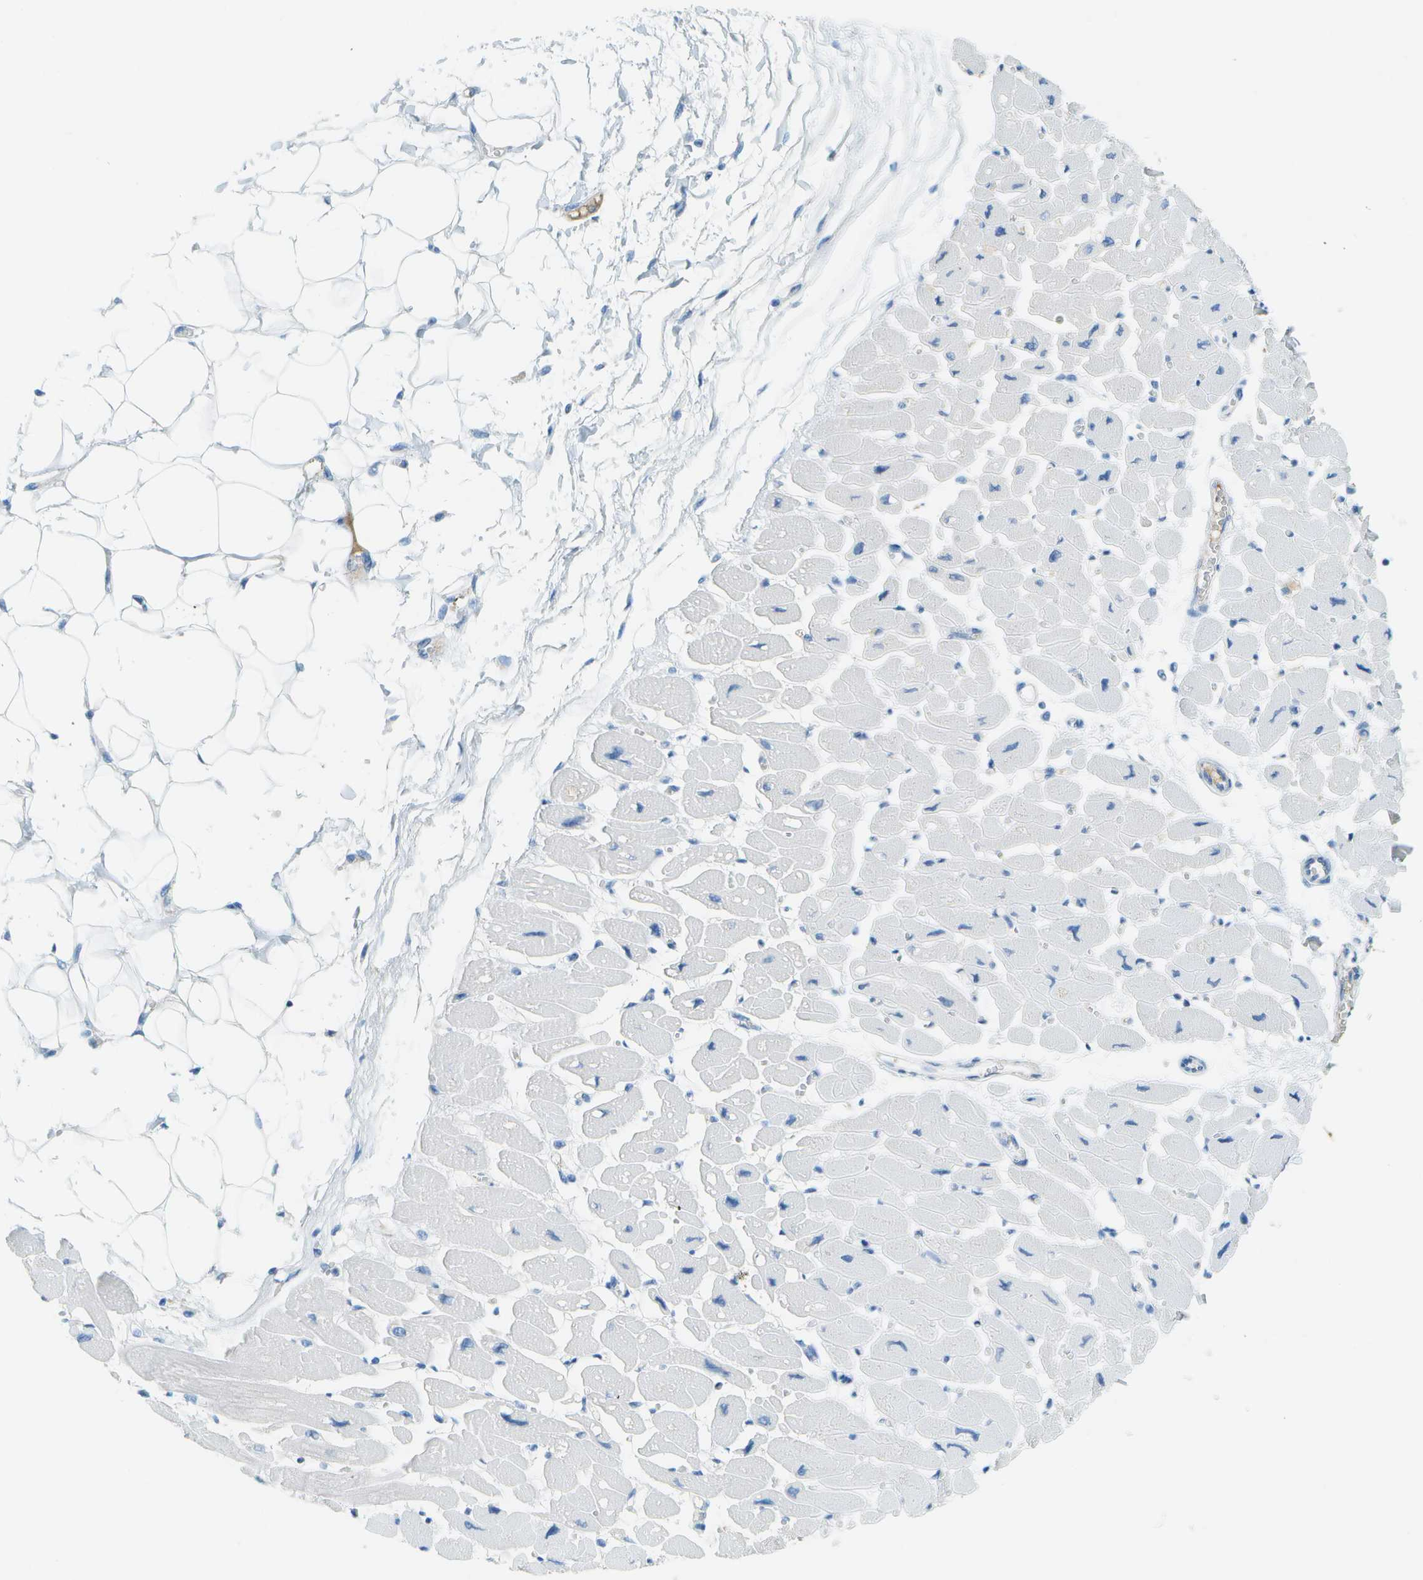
{"staining": {"intensity": "negative", "quantity": "none", "location": "none"}, "tissue": "heart muscle", "cell_type": "Cardiomyocytes", "image_type": "normal", "snomed": [{"axis": "morphology", "description": "Normal tissue, NOS"}, {"axis": "topography", "description": "Heart"}], "caption": "Photomicrograph shows no significant protein expression in cardiomyocytes of unremarkable heart muscle. The staining was performed using DAB (3,3'-diaminobenzidine) to visualize the protein expression in brown, while the nuclei were stained in blue with hematoxylin (Magnification: 20x).", "gene": "C1S", "patient": {"sex": "female", "age": 54}}